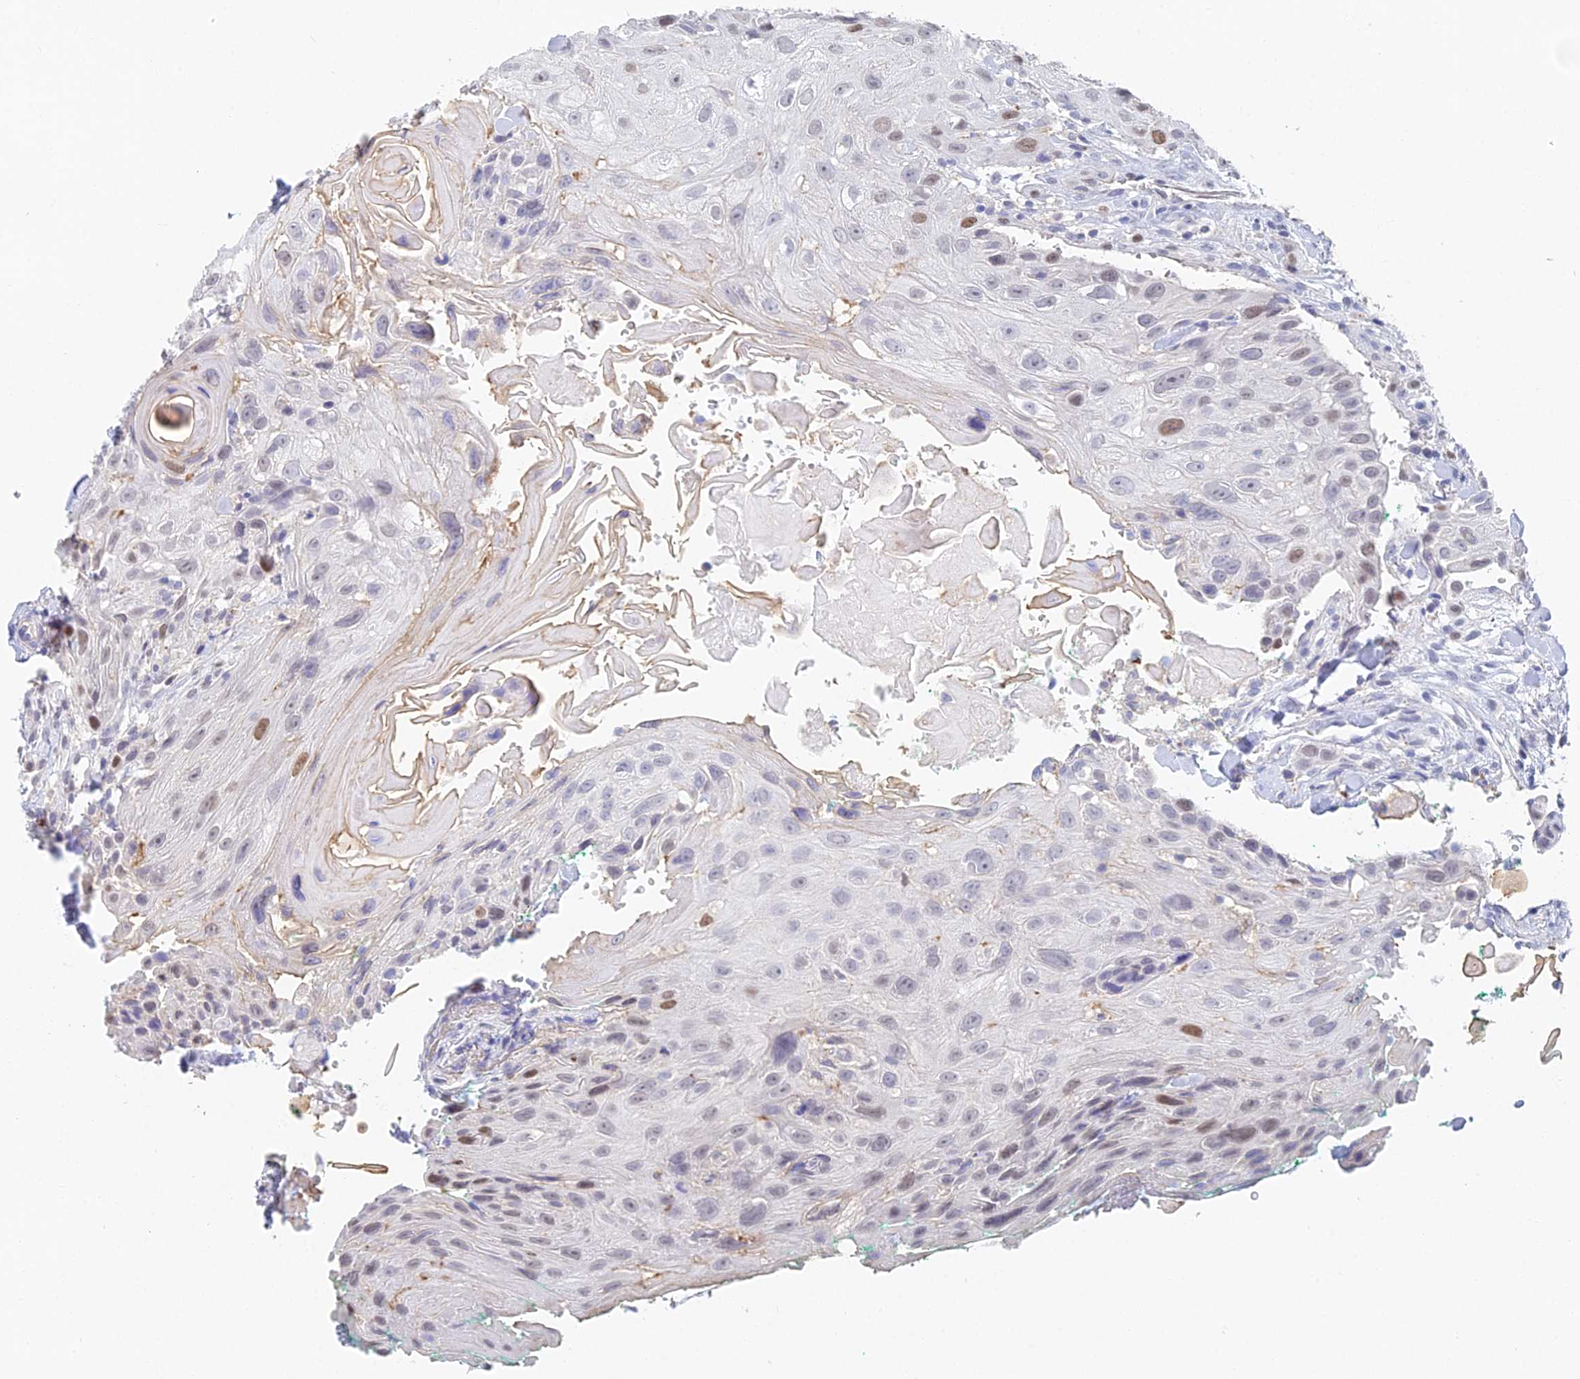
{"staining": {"intensity": "moderate", "quantity": "25%-75%", "location": "nuclear"}, "tissue": "head and neck cancer", "cell_type": "Tumor cells", "image_type": "cancer", "snomed": [{"axis": "morphology", "description": "Squamous cell carcinoma, NOS"}, {"axis": "topography", "description": "Head-Neck"}], "caption": "Brown immunohistochemical staining in human head and neck squamous cell carcinoma shows moderate nuclear staining in approximately 25%-75% of tumor cells.", "gene": "MCM2", "patient": {"sex": "male", "age": 81}}